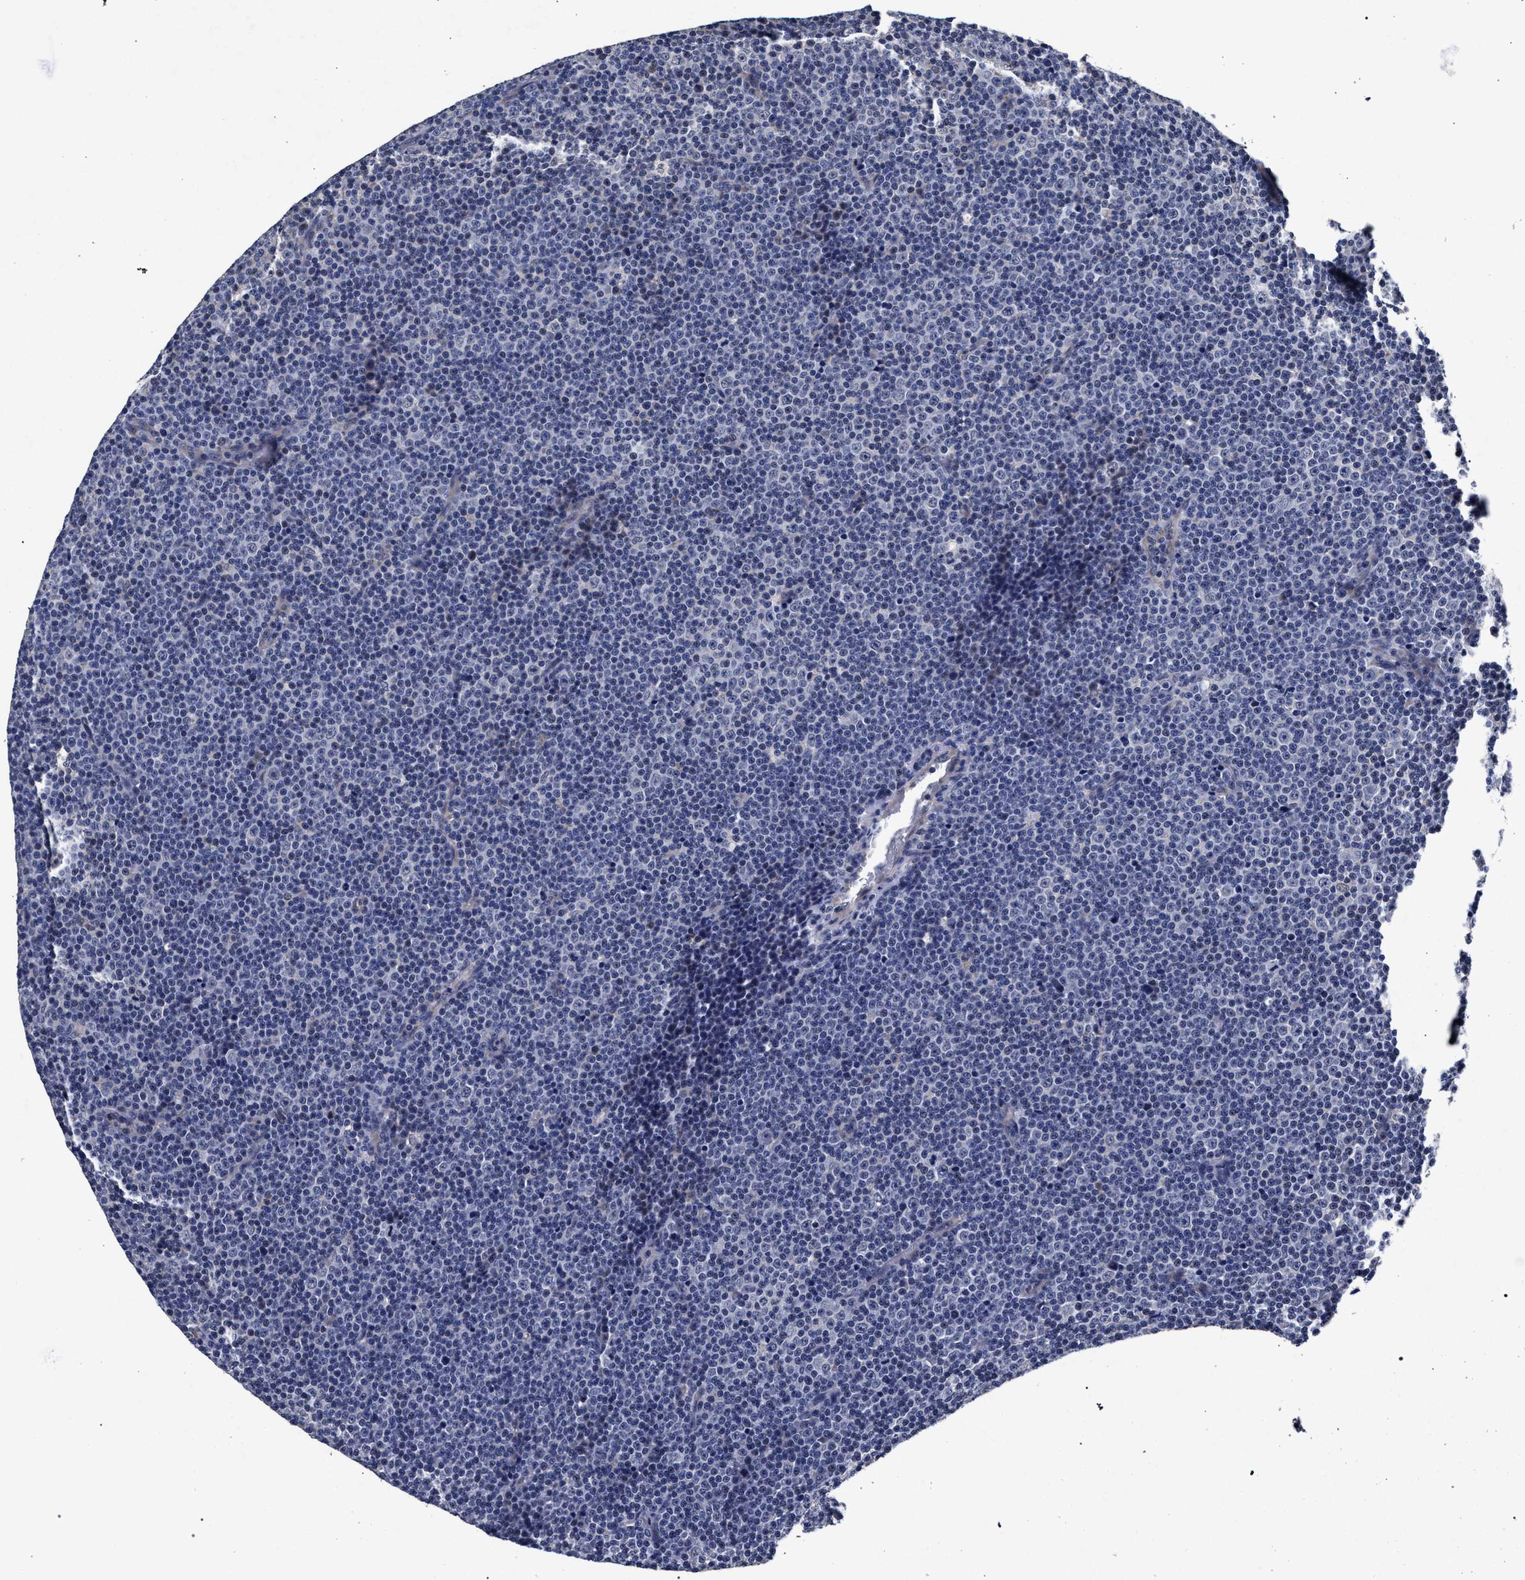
{"staining": {"intensity": "negative", "quantity": "none", "location": "none"}, "tissue": "lymphoma", "cell_type": "Tumor cells", "image_type": "cancer", "snomed": [{"axis": "morphology", "description": "Malignant lymphoma, non-Hodgkin's type, Low grade"}, {"axis": "topography", "description": "Lymph node"}], "caption": "Malignant lymphoma, non-Hodgkin's type (low-grade) was stained to show a protein in brown. There is no significant positivity in tumor cells. (Brightfield microscopy of DAB immunohistochemistry (IHC) at high magnification).", "gene": "CFAP95", "patient": {"sex": "female", "age": 67}}